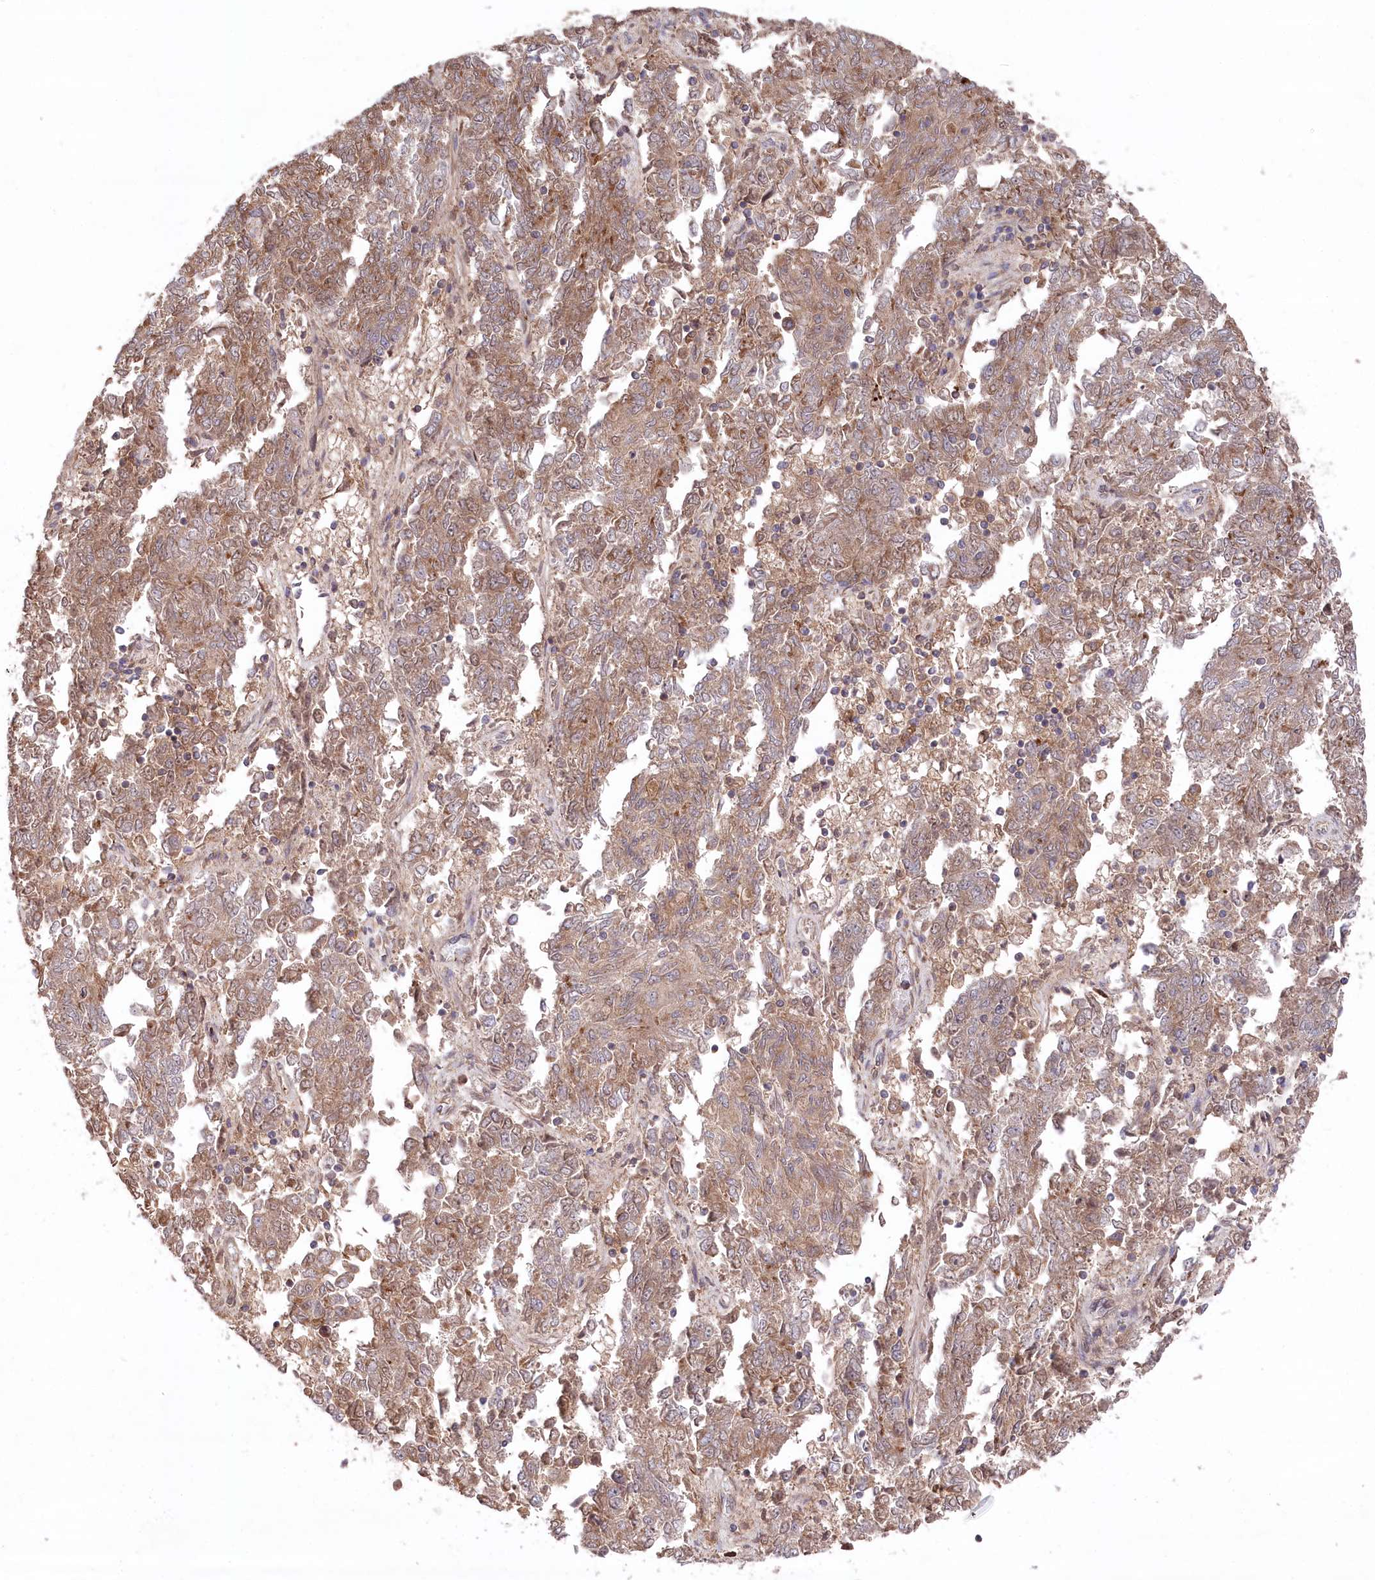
{"staining": {"intensity": "moderate", "quantity": ">75%", "location": "cytoplasmic/membranous"}, "tissue": "endometrial cancer", "cell_type": "Tumor cells", "image_type": "cancer", "snomed": [{"axis": "morphology", "description": "Adenocarcinoma, NOS"}, {"axis": "topography", "description": "Endometrium"}], "caption": "Adenocarcinoma (endometrial) was stained to show a protein in brown. There is medium levels of moderate cytoplasmic/membranous expression in approximately >75% of tumor cells.", "gene": "PPP1R21", "patient": {"sex": "female", "age": 80}}